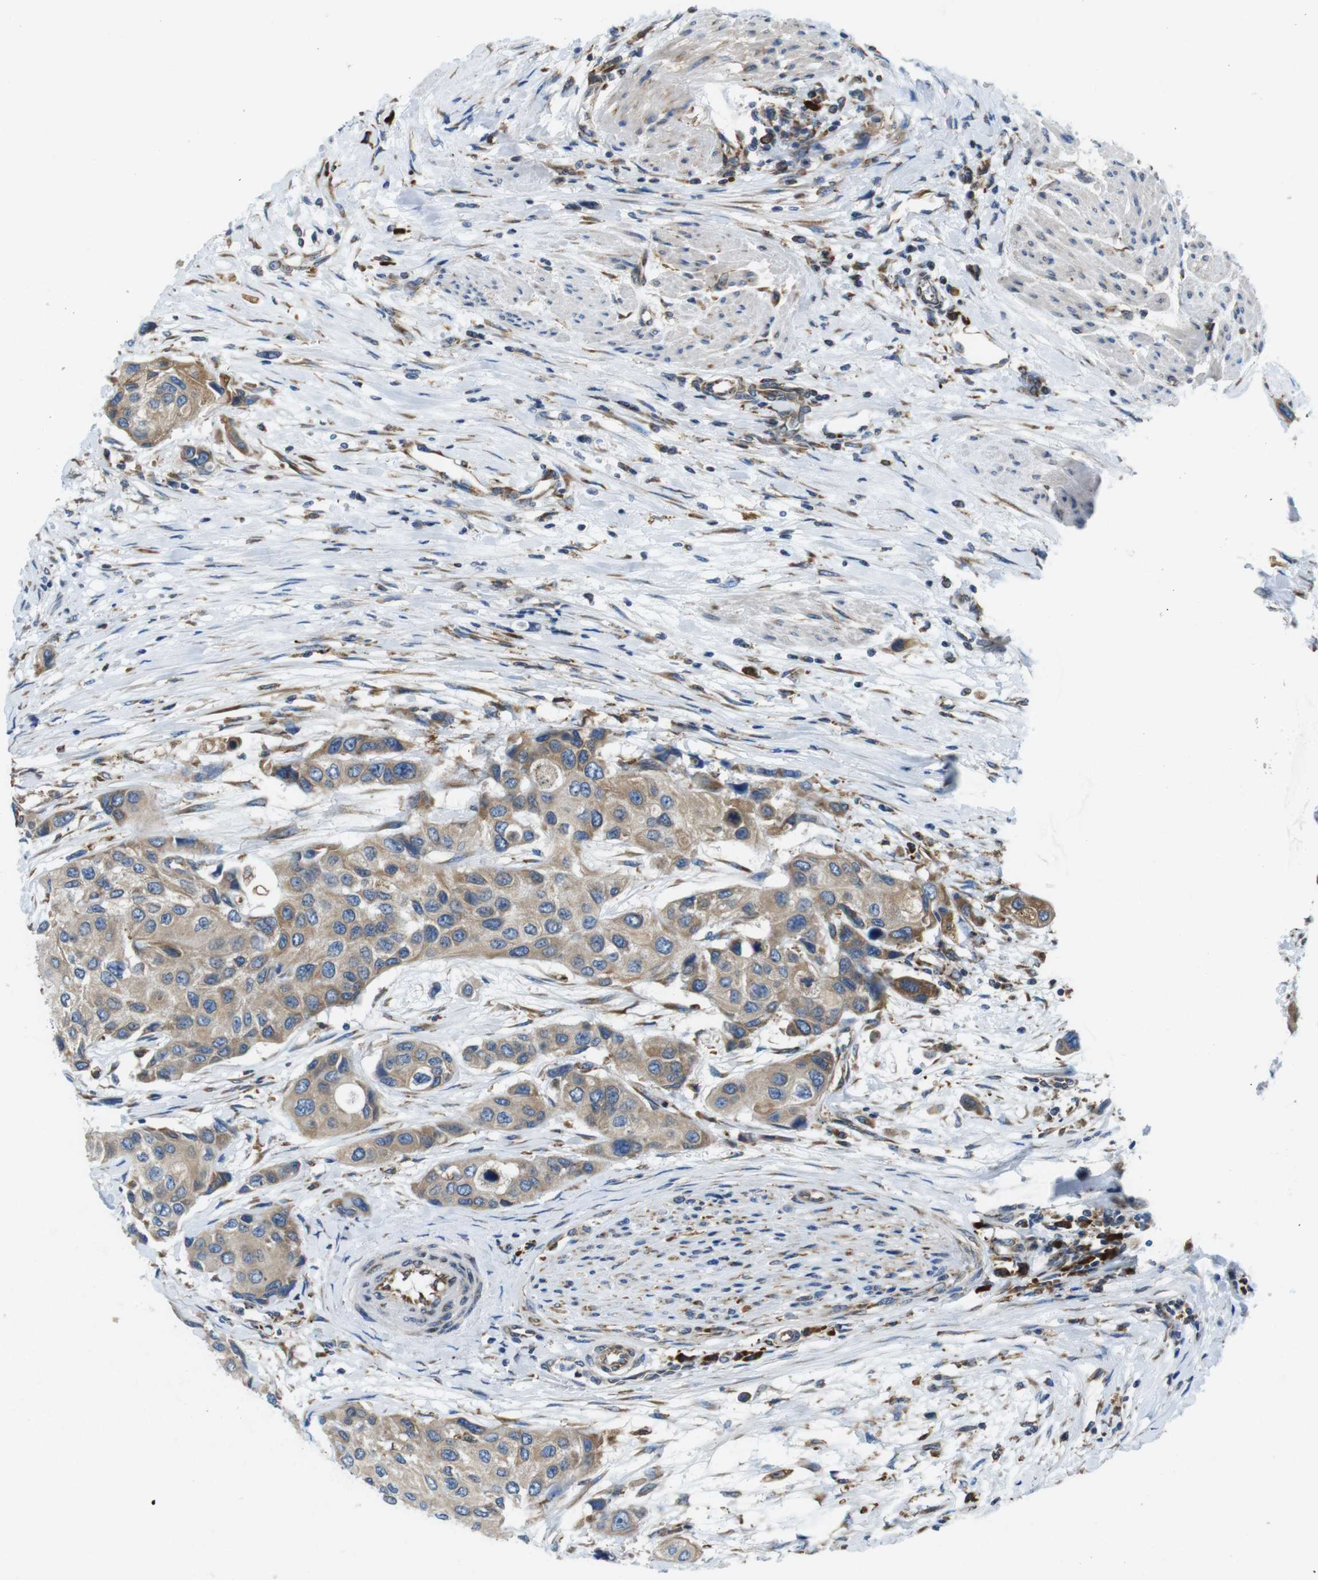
{"staining": {"intensity": "weak", "quantity": ">75%", "location": "cytoplasmic/membranous"}, "tissue": "urothelial cancer", "cell_type": "Tumor cells", "image_type": "cancer", "snomed": [{"axis": "morphology", "description": "Urothelial carcinoma, High grade"}, {"axis": "topography", "description": "Urinary bladder"}], "caption": "Immunohistochemical staining of urothelial cancer demonstrates weak cytoplasmic/membranous protein expression in about >75% of tumor cells.", "gene": "UGGT1", "patient": {"sex": "female", "age": 56}}